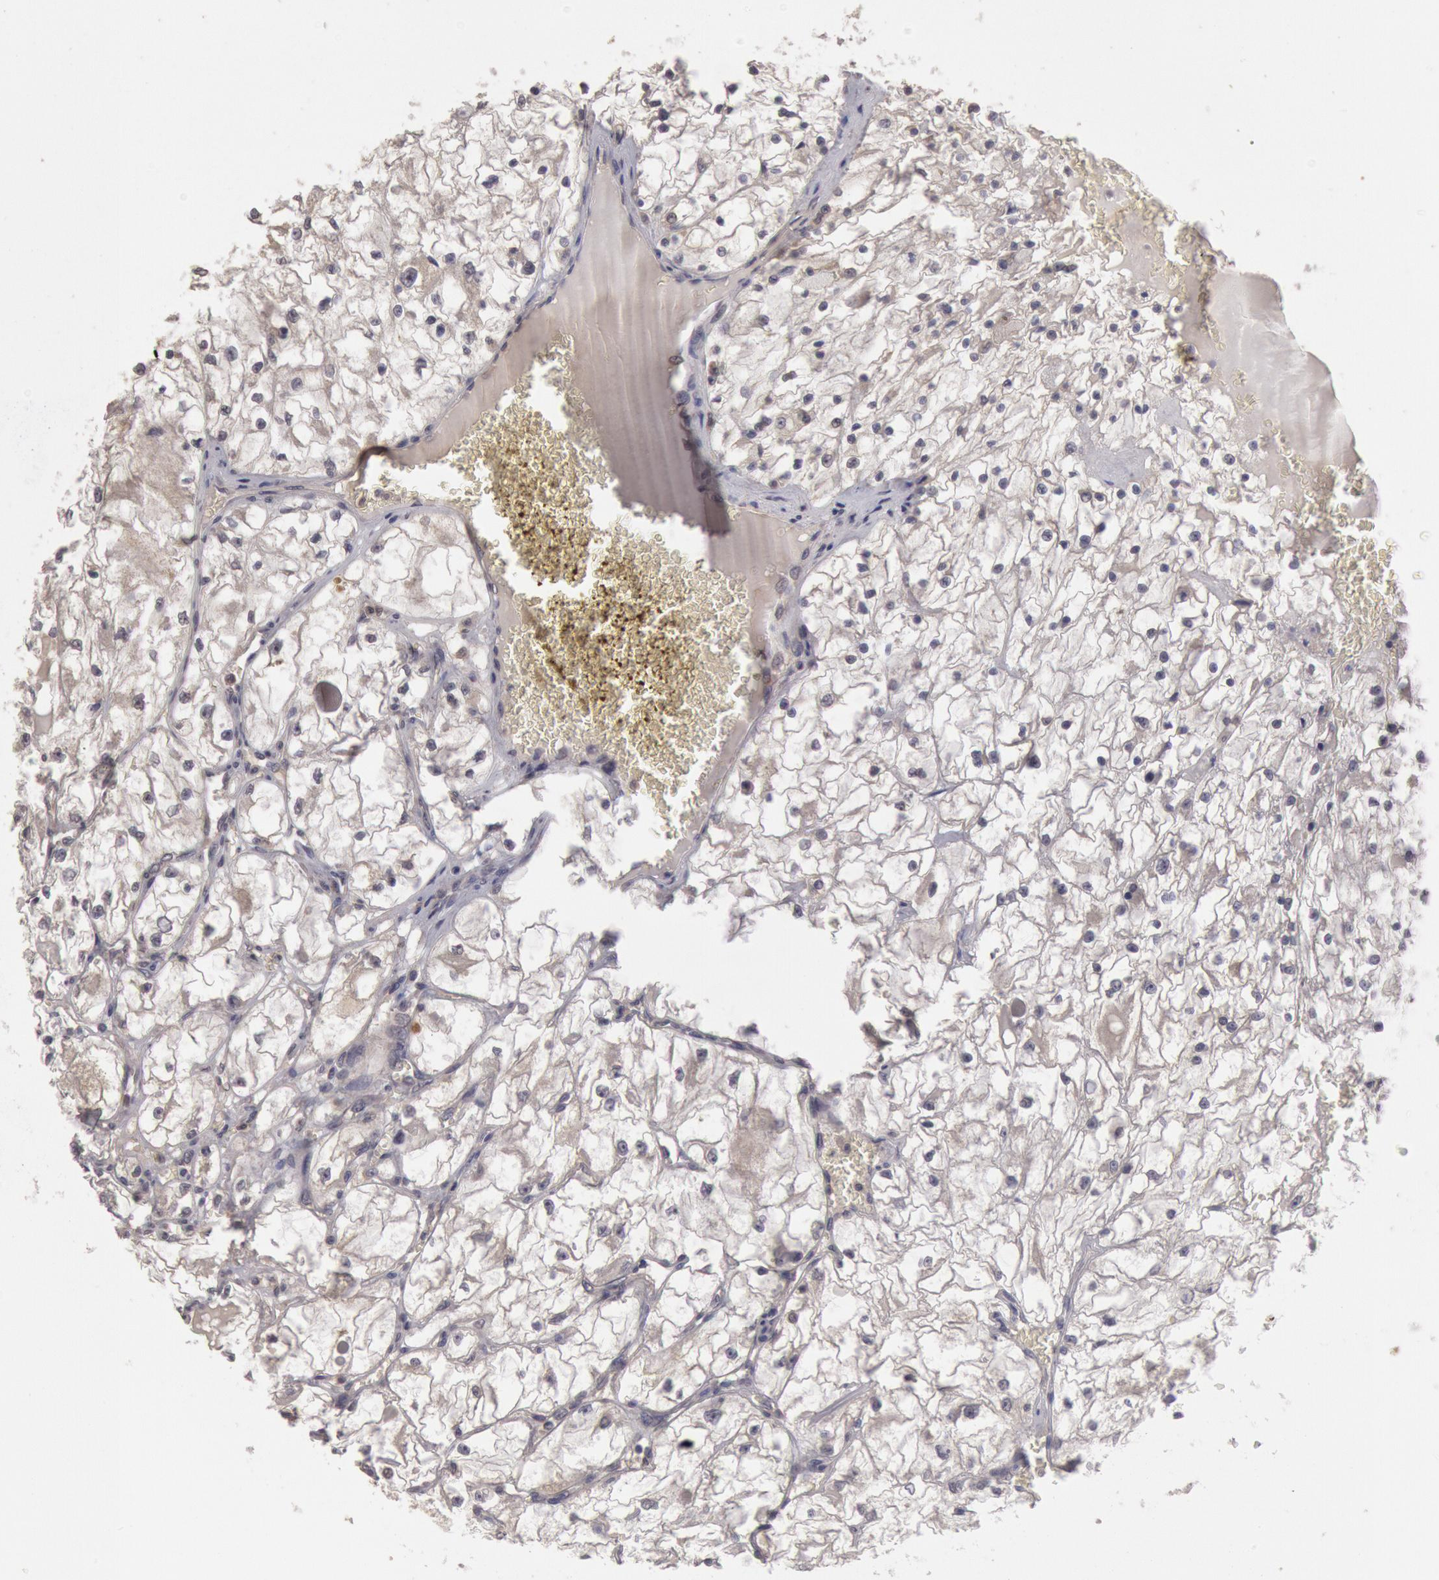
{"staining": {"intensity": "negative", "quantity": "none", "location": "none"}, "tissue": "renal cancer", "cell_type": "Tumor cells", "image_type": "cancer", "snomed": [{"axis": "morphology", "description": "Adenocarcinoma, NOS"}, {"axis": "topography", "description": "Kidney"}], "caption": "Tumor cells show no significant expression in renal cancer.", "gene": "ZFP36L1", "patient": {"sex": "male", "age": 61}}